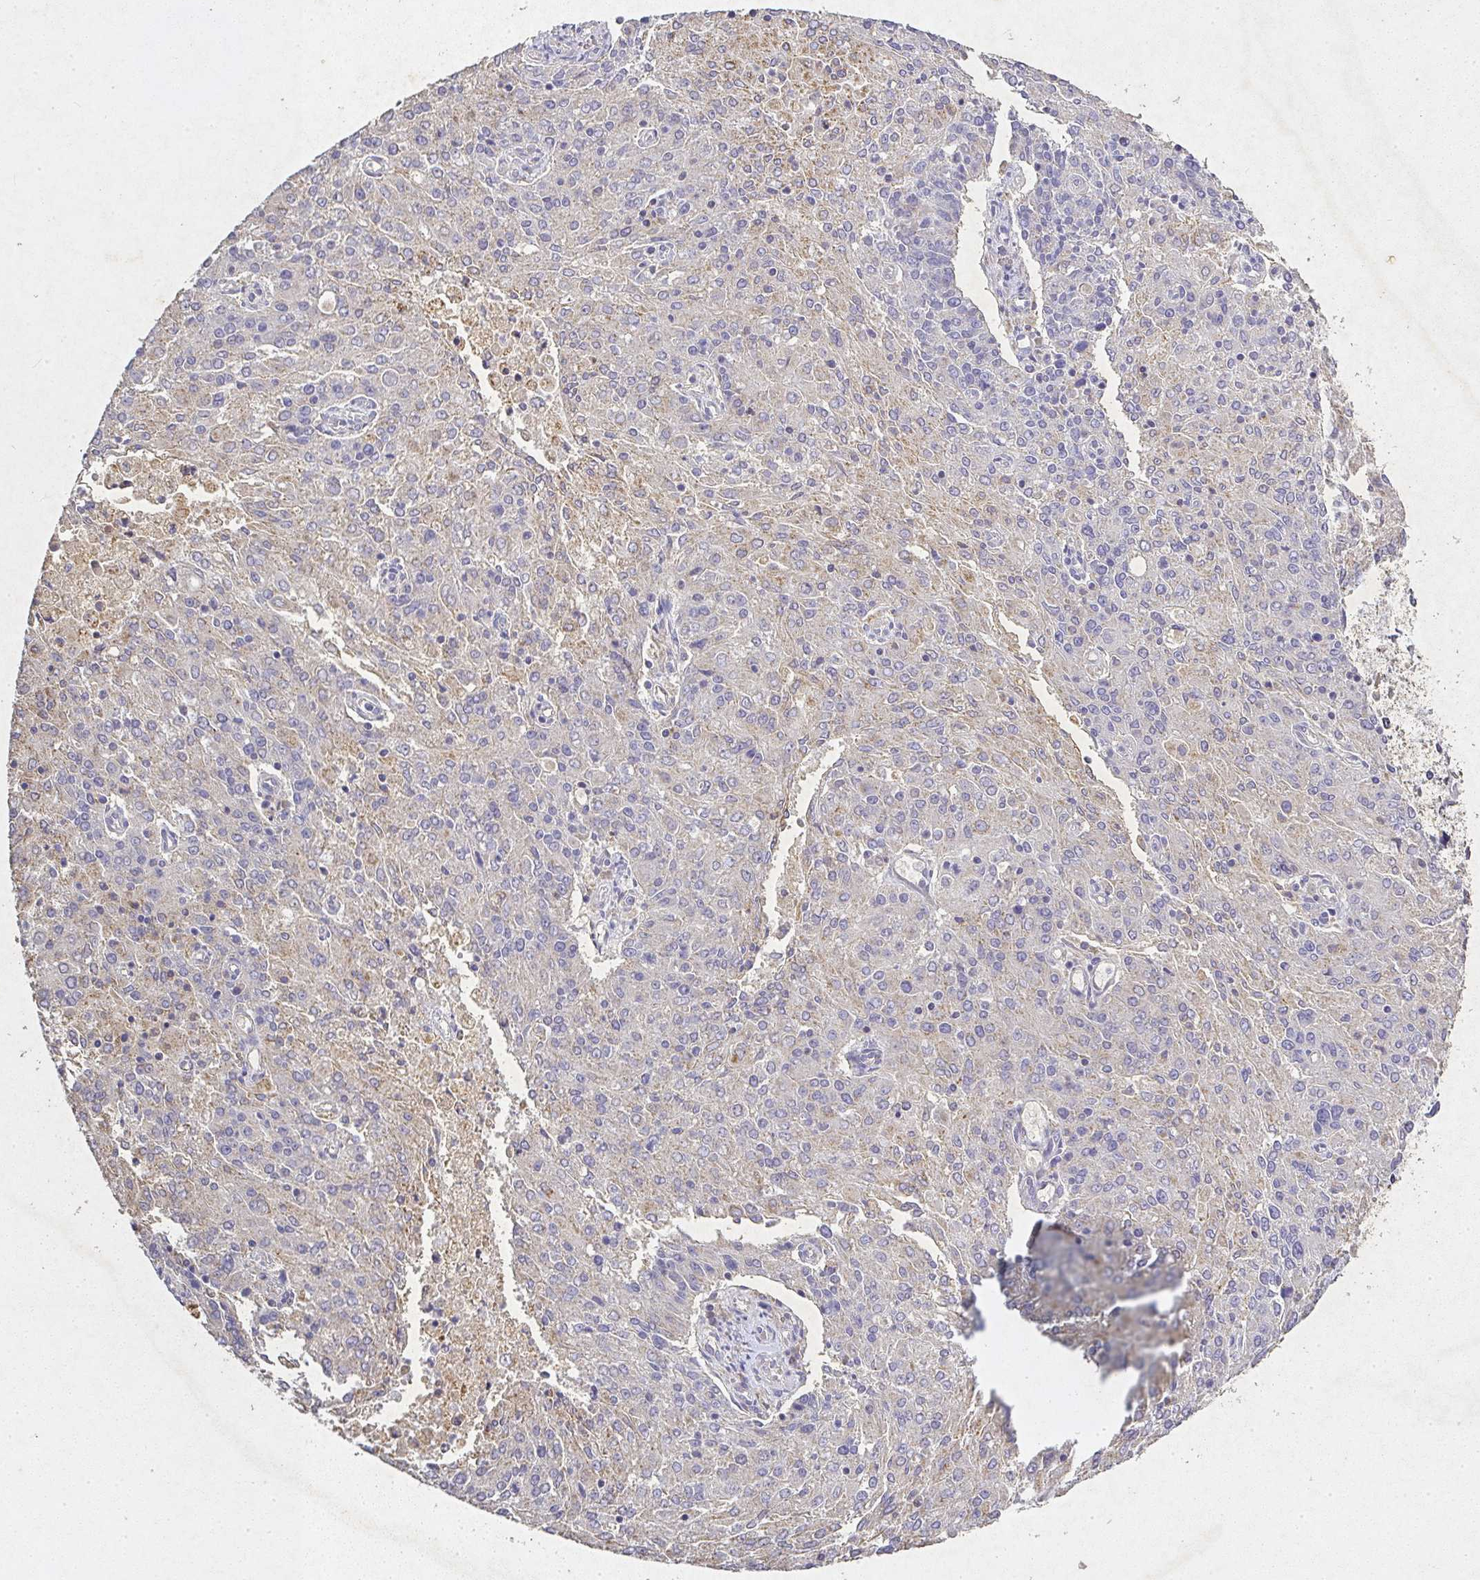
{"staining": {"intensity": "negative", "quantity": "none", "location": "none"}, "tissue": "endometrial cancer", "cell_type": "Tumor cells", "image_type": "cancer", "snomed": [{"axis": "morphology", "description": "Adenocarcinoma, NOS"}, {"axis": "topography", "description": "Endometrium"}], "caption": "Human endometrial cancer stained for a protein using immunohistochemistry demonstrates no expression in tumor cells.", "gene": "RPS2", "patient": {"sex": "female", "age": 82}}